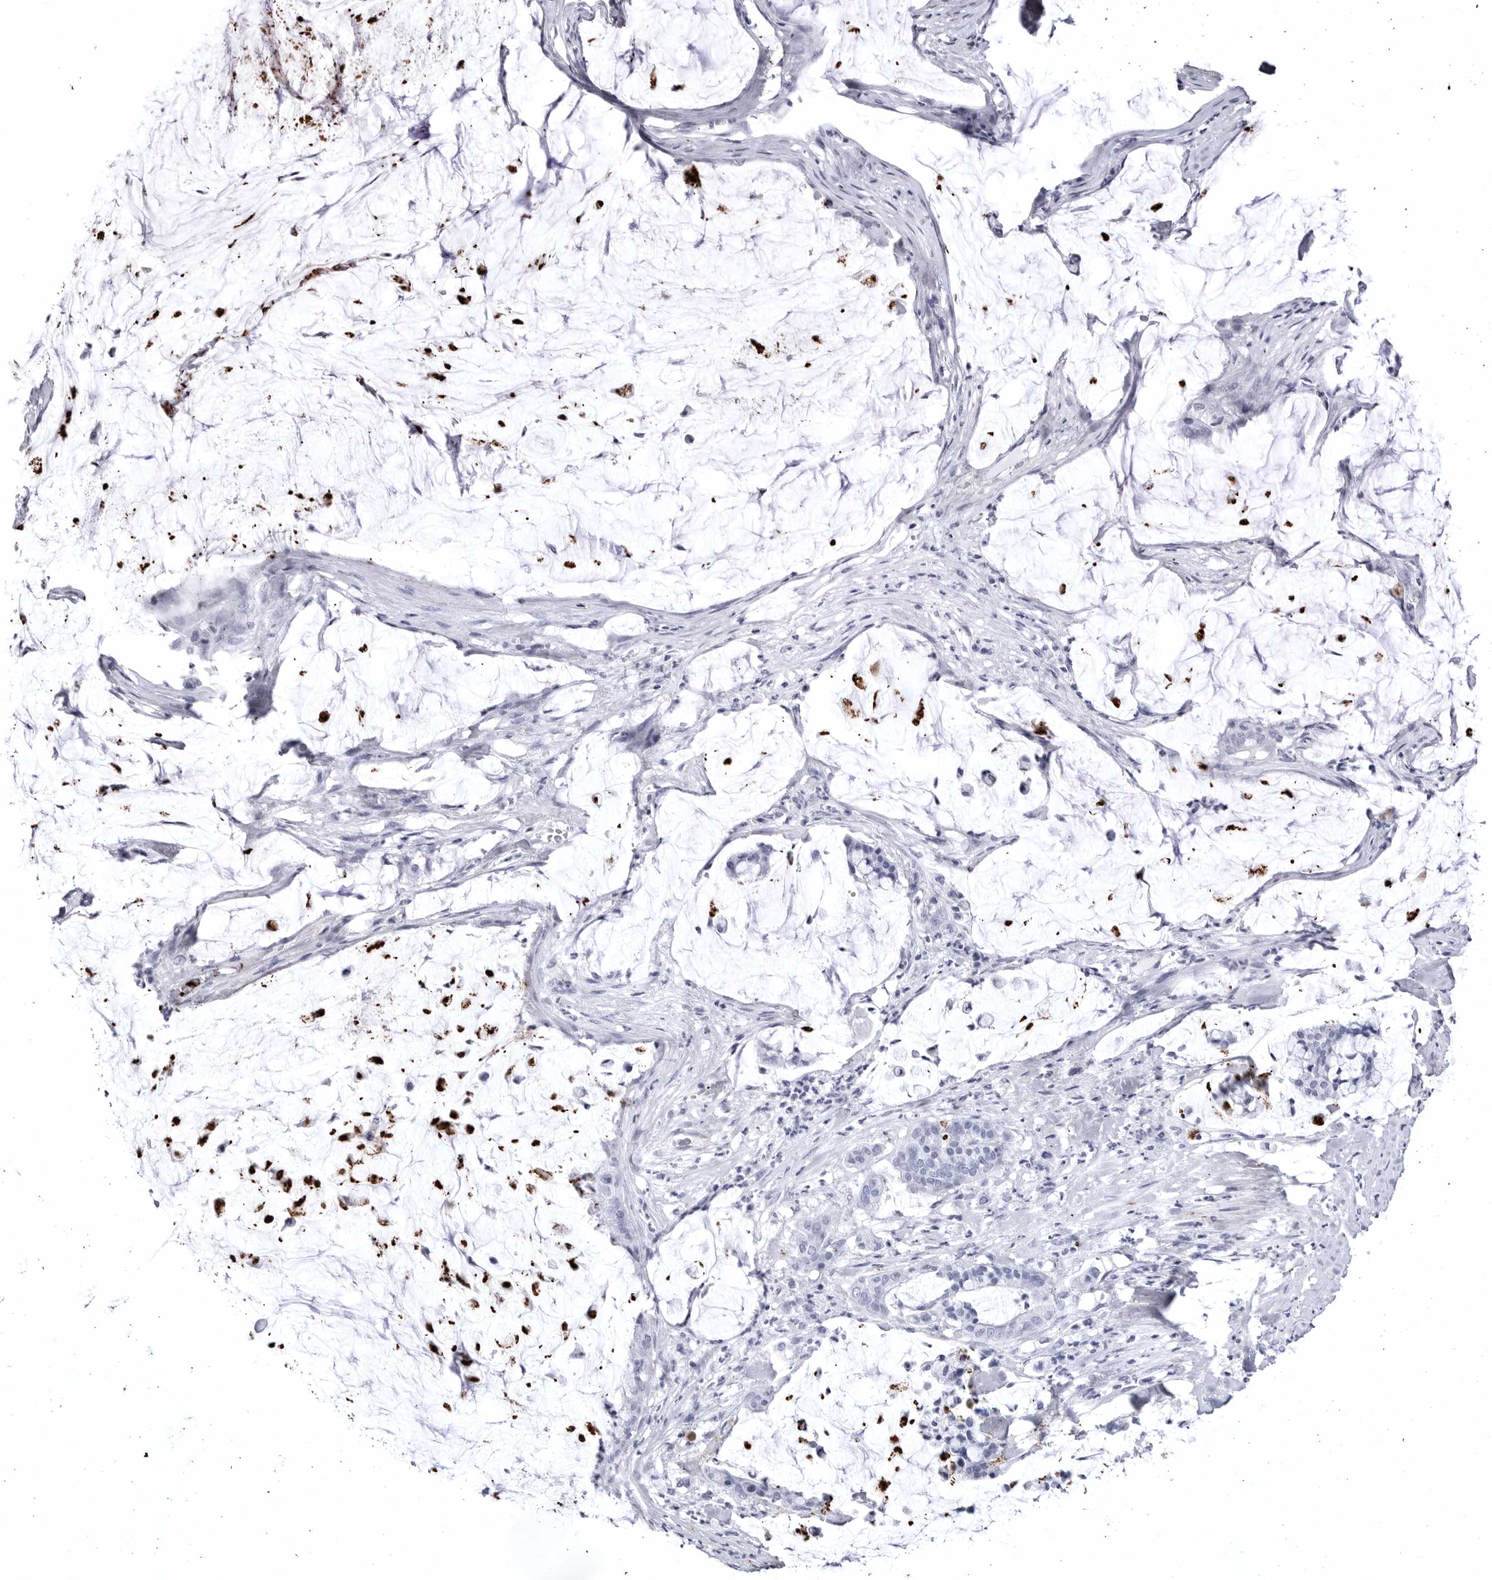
{"staining": {"intensity": "negative", "quantity": "none", "location": "none"}, "tissue": "pancreatic cancer", "cell_type": "Tumor cells", "image_type": "cancer", "snomed": [{"axis": "morphology", "description": "Adenocarcinoma, NOS"}, {"axis": "topography", "description": "Pancreas"}], "caption": "An IHC micrograph of pancreatic cancer is shown. There is no staining in tumor cells of pancreatic cancer.", "gene": "COL26A1", "patient": {"sex": "male", "age": 41}}